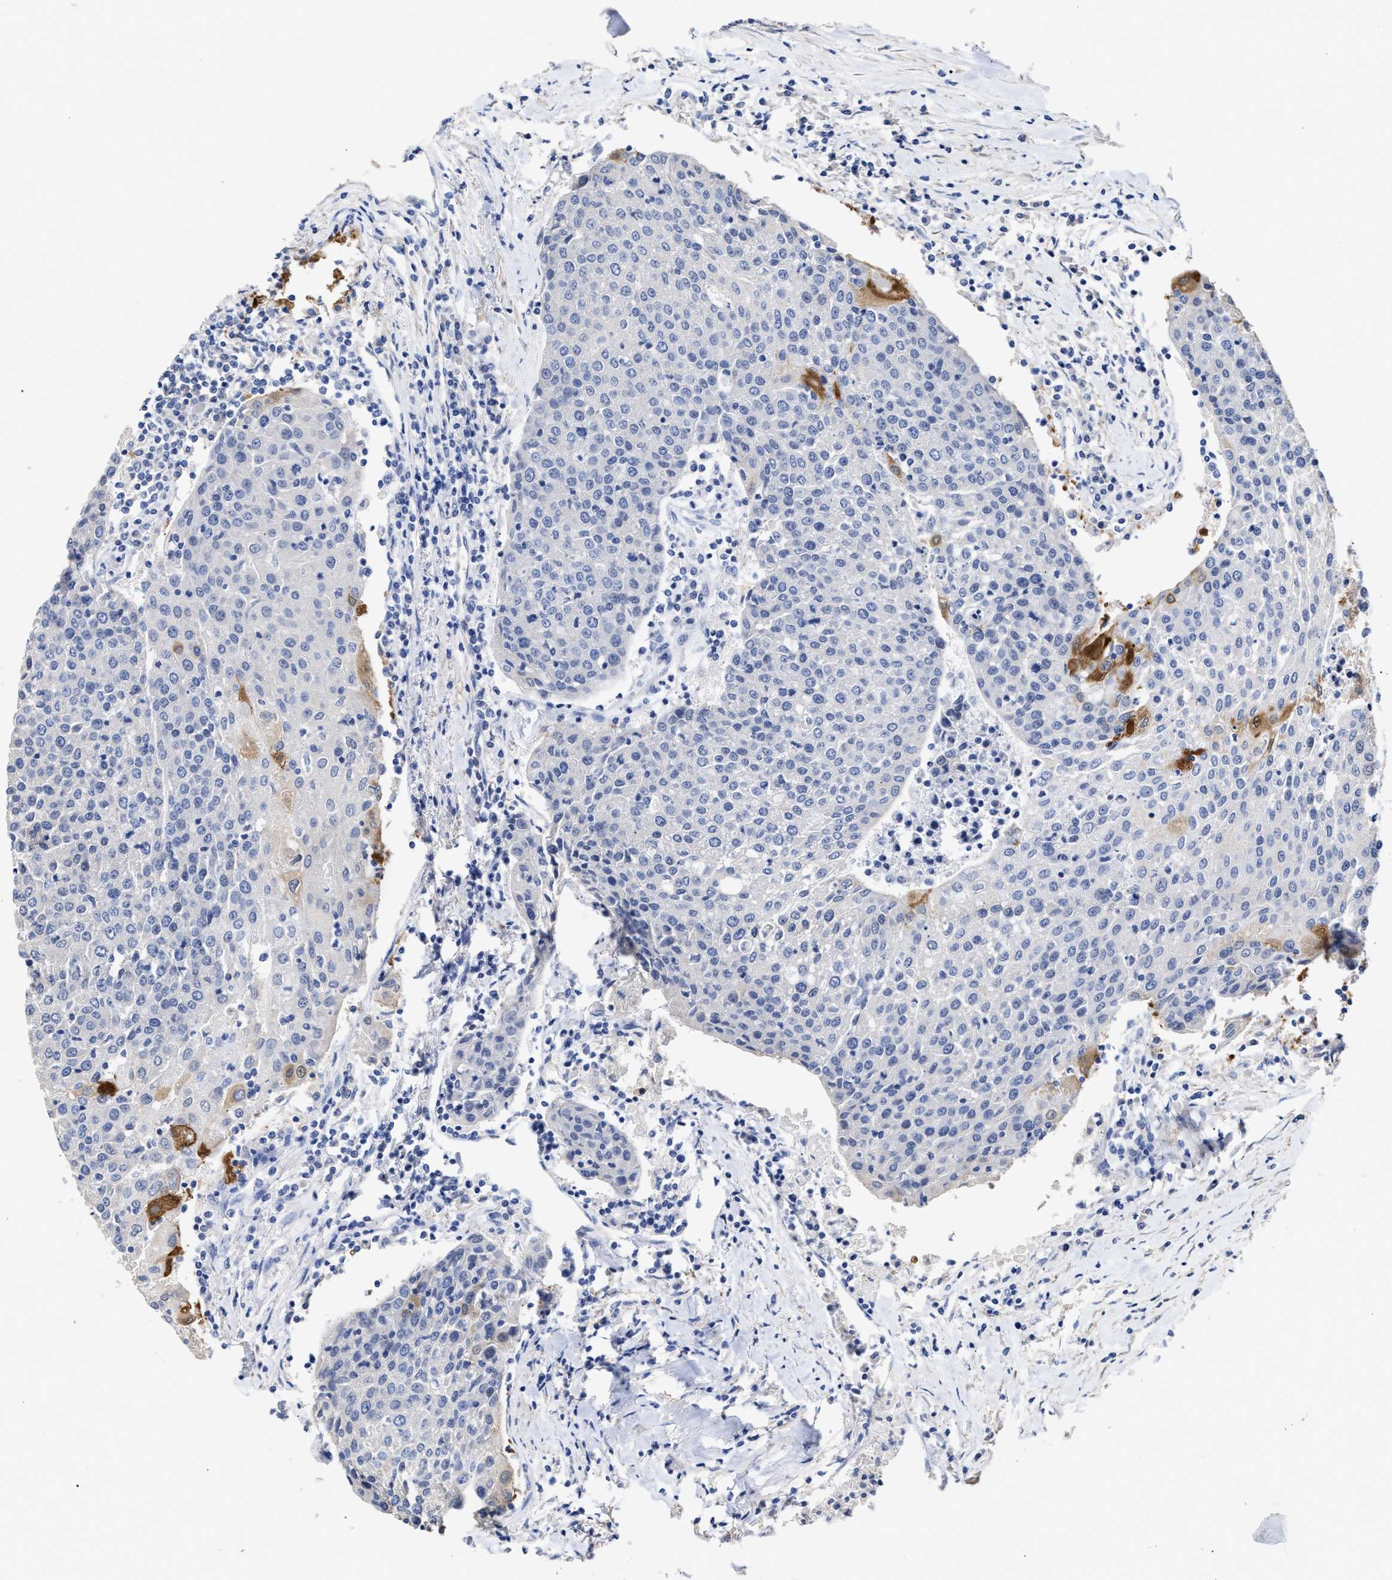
{"staining": {"intensity": "moderate", "quantity": "<25%", "location": "cytoplasmic/membranous"}, "tissue": "urothelial cancer", "cell_type": "Tumor cells", "image_type": "cancer", "snomed": [{"axis": "morphology", "description": "Urothelial carcinoma, High grade"}, {"axis": "topography", "description": "Urinary bladder"}], "caption": "Tumor cells show low levels of moderate cytoplasmic/membranous positivity in approximately <25% of cells in human urothelial cancer.", "gene": "AHNAK2", "patient": {"sex": "female", "age": 85}}